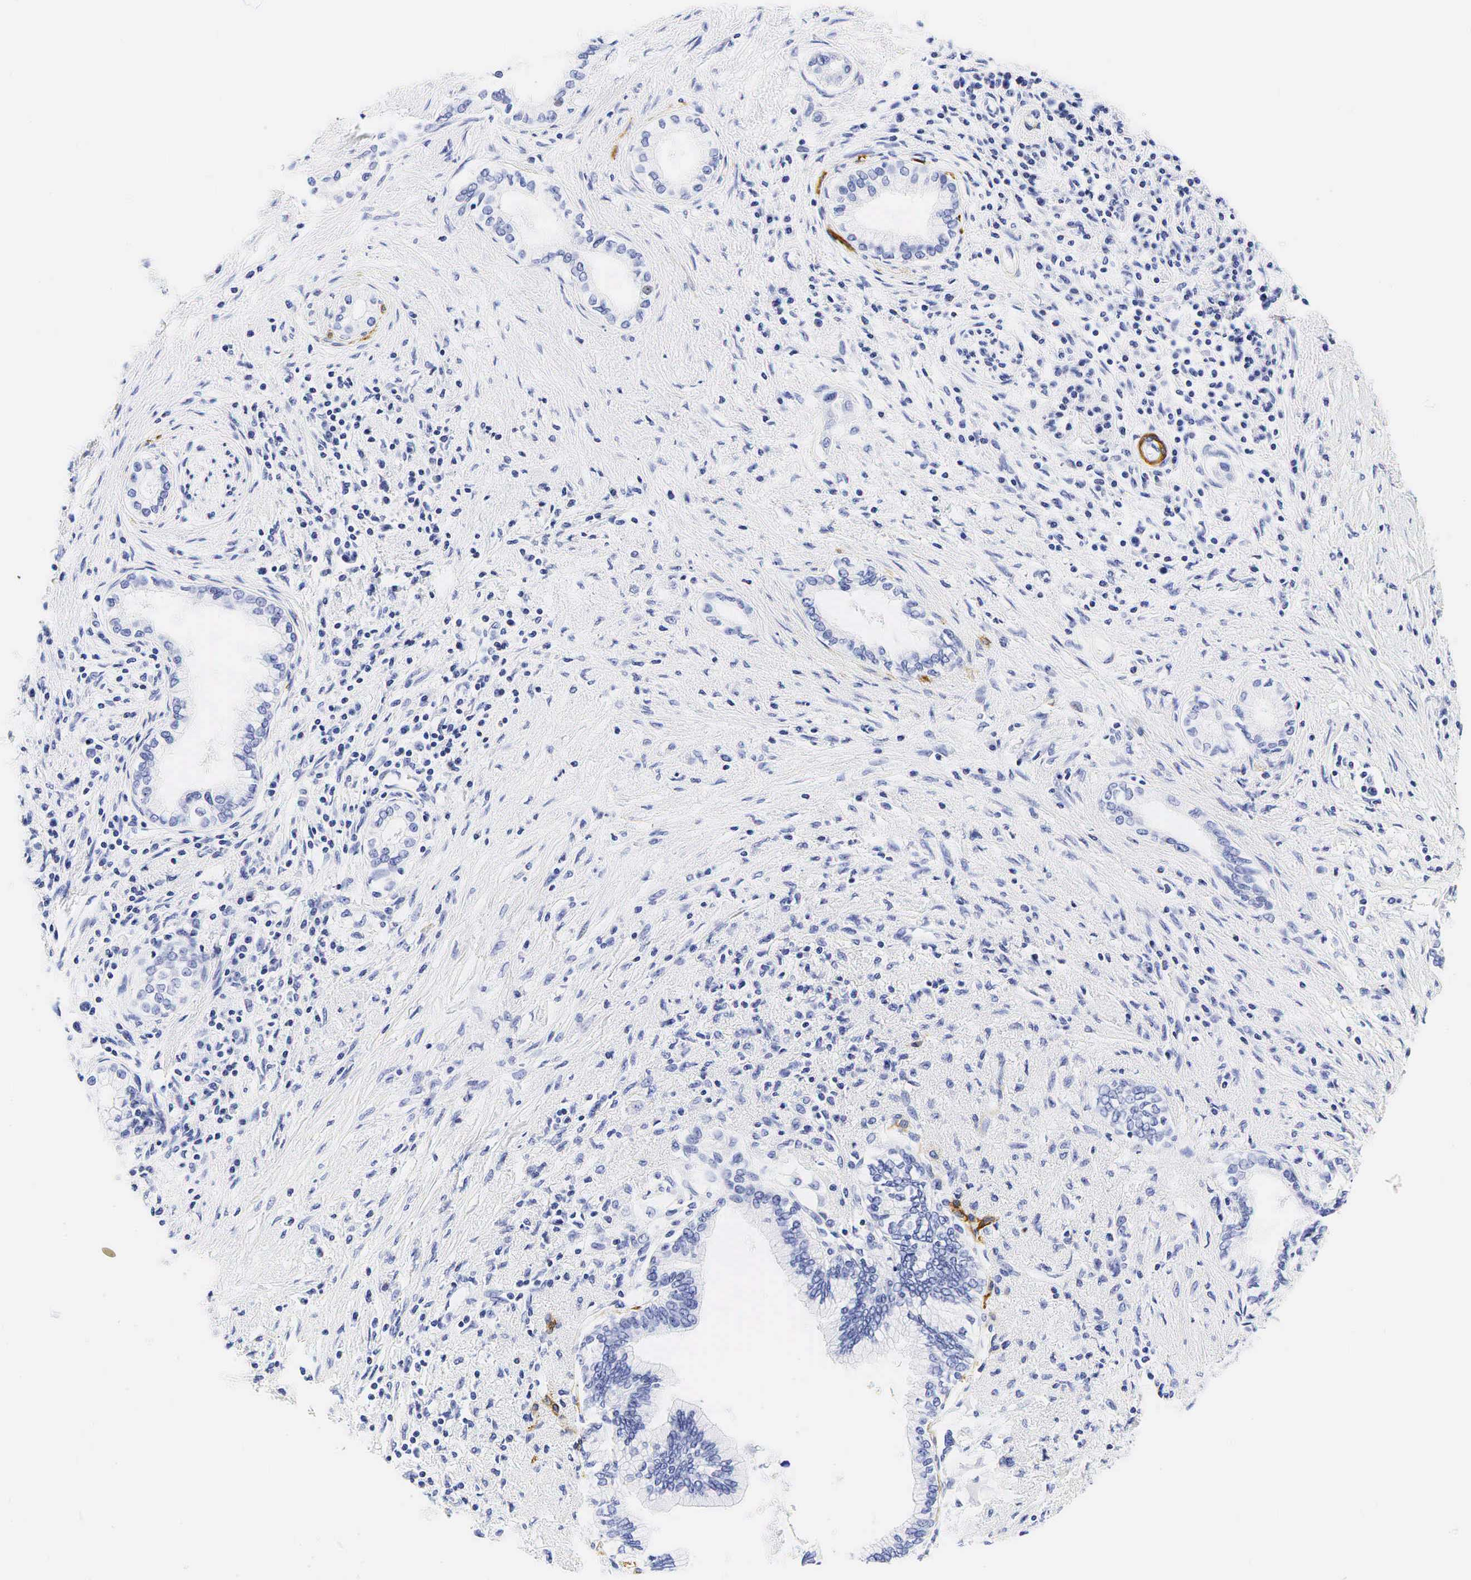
{"staining": {"intensity": "negative", "quantity": "none", "location": "none"}, "tissue": "pancreatic cancer", "cell_type": "Tumor cells", "image_type": "cancer", "snomed": [{"axis": "morphology", "description": "Adenocarcinoma, NOS"}, {"axis": "topography", "description": "Pancreas"}], "caption": "IHC of pancreatic cancer (adenocarcinoma) reveals no expression in tumor cells.", "gene": "CALD1", "patient": {"sex": "female", "age": 64}}